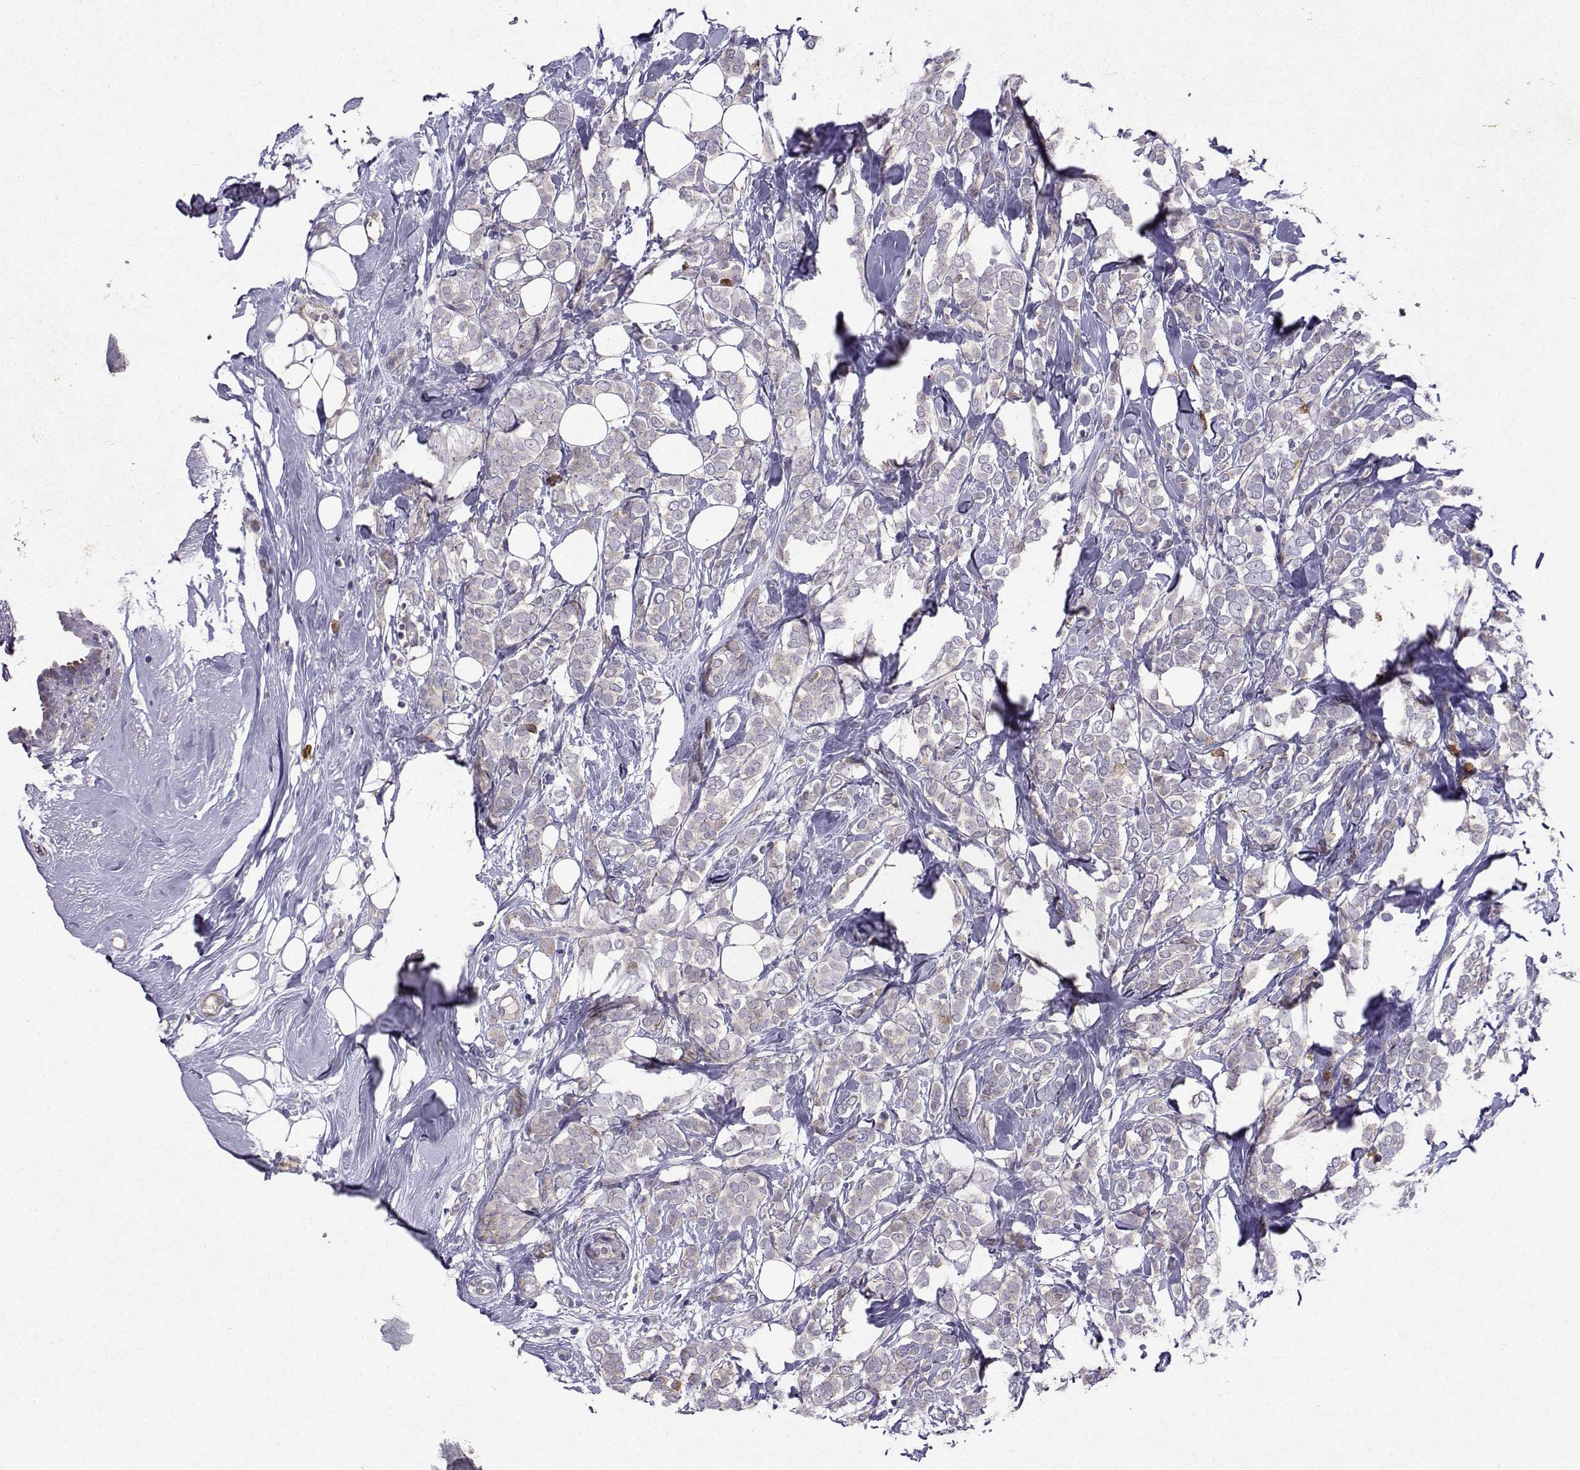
{"staining": {"intensity": "weak", "quantity": "<25%", "location": "cytoplasmic/membranous"}, "tissue": "breast cancer", "cell_type": "Tumor cells", "image_type": "cancer", "snomed": [{"axis": "morphology", "description": "Lobular carcinoma"}, {"axis": "topography", "description": "Breast"}], "caption": "Micrograph shows no significant protein positivity in tumor cells of breast lobular carcinoma.", "gene": "STXBP5", "patient": {"sex": "female", "age": 49}}